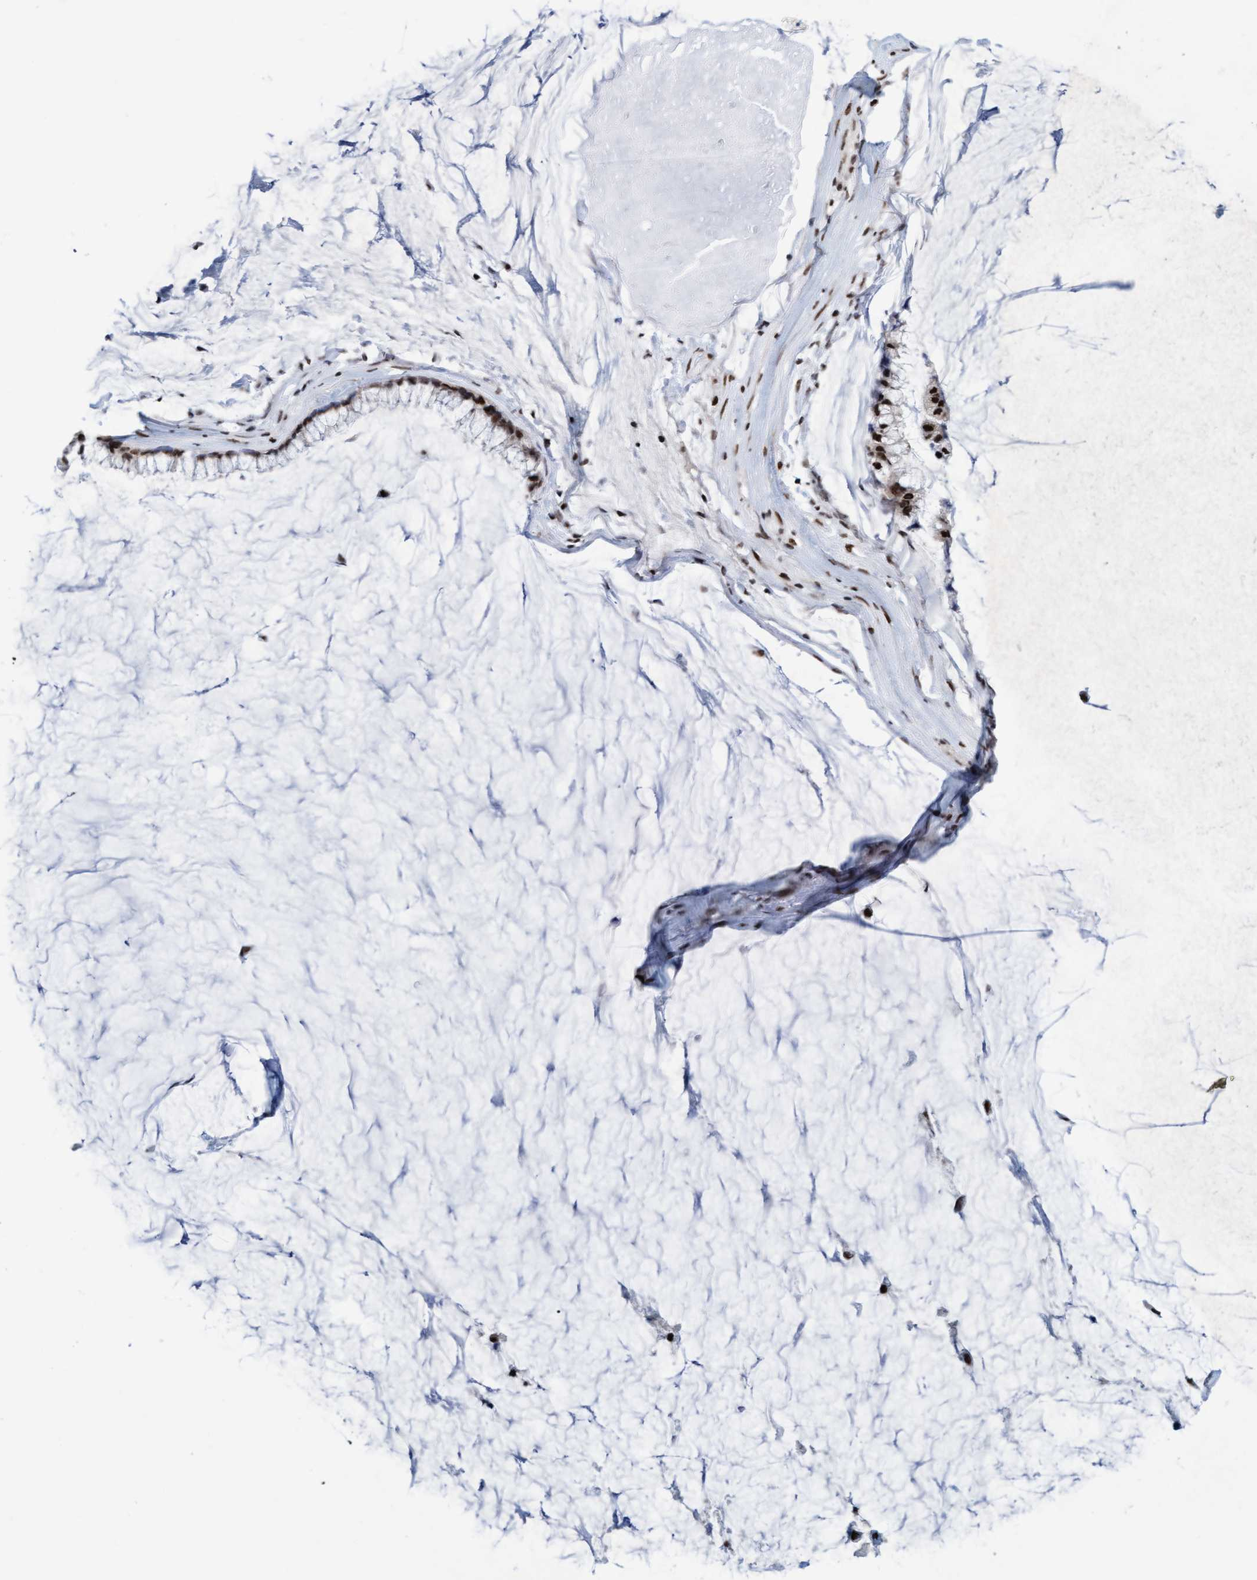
{"staining": {"intensity": "strong", "quantity": ">75%", "location": "nuclear"}, "tissue": "ovarian cancer", "cell_type": "Tumor cells", "image_type": "cancer", "snomed": [{"axis": "morphology", "description": "Cystadenocarcinoma, mucinous, NOS"}, {"axis": "topography", "description": "Ovary"}], "caption": "Immunohistochemical staining of ovarian cancer exhibits high levels of strong nuclear protein positivity in about >75% of tumor cells. (DAB IHC with brightfield microscopy, high magnification).", "gene": "GLRX2", "patient": {"sex": "female", "age": 39}}